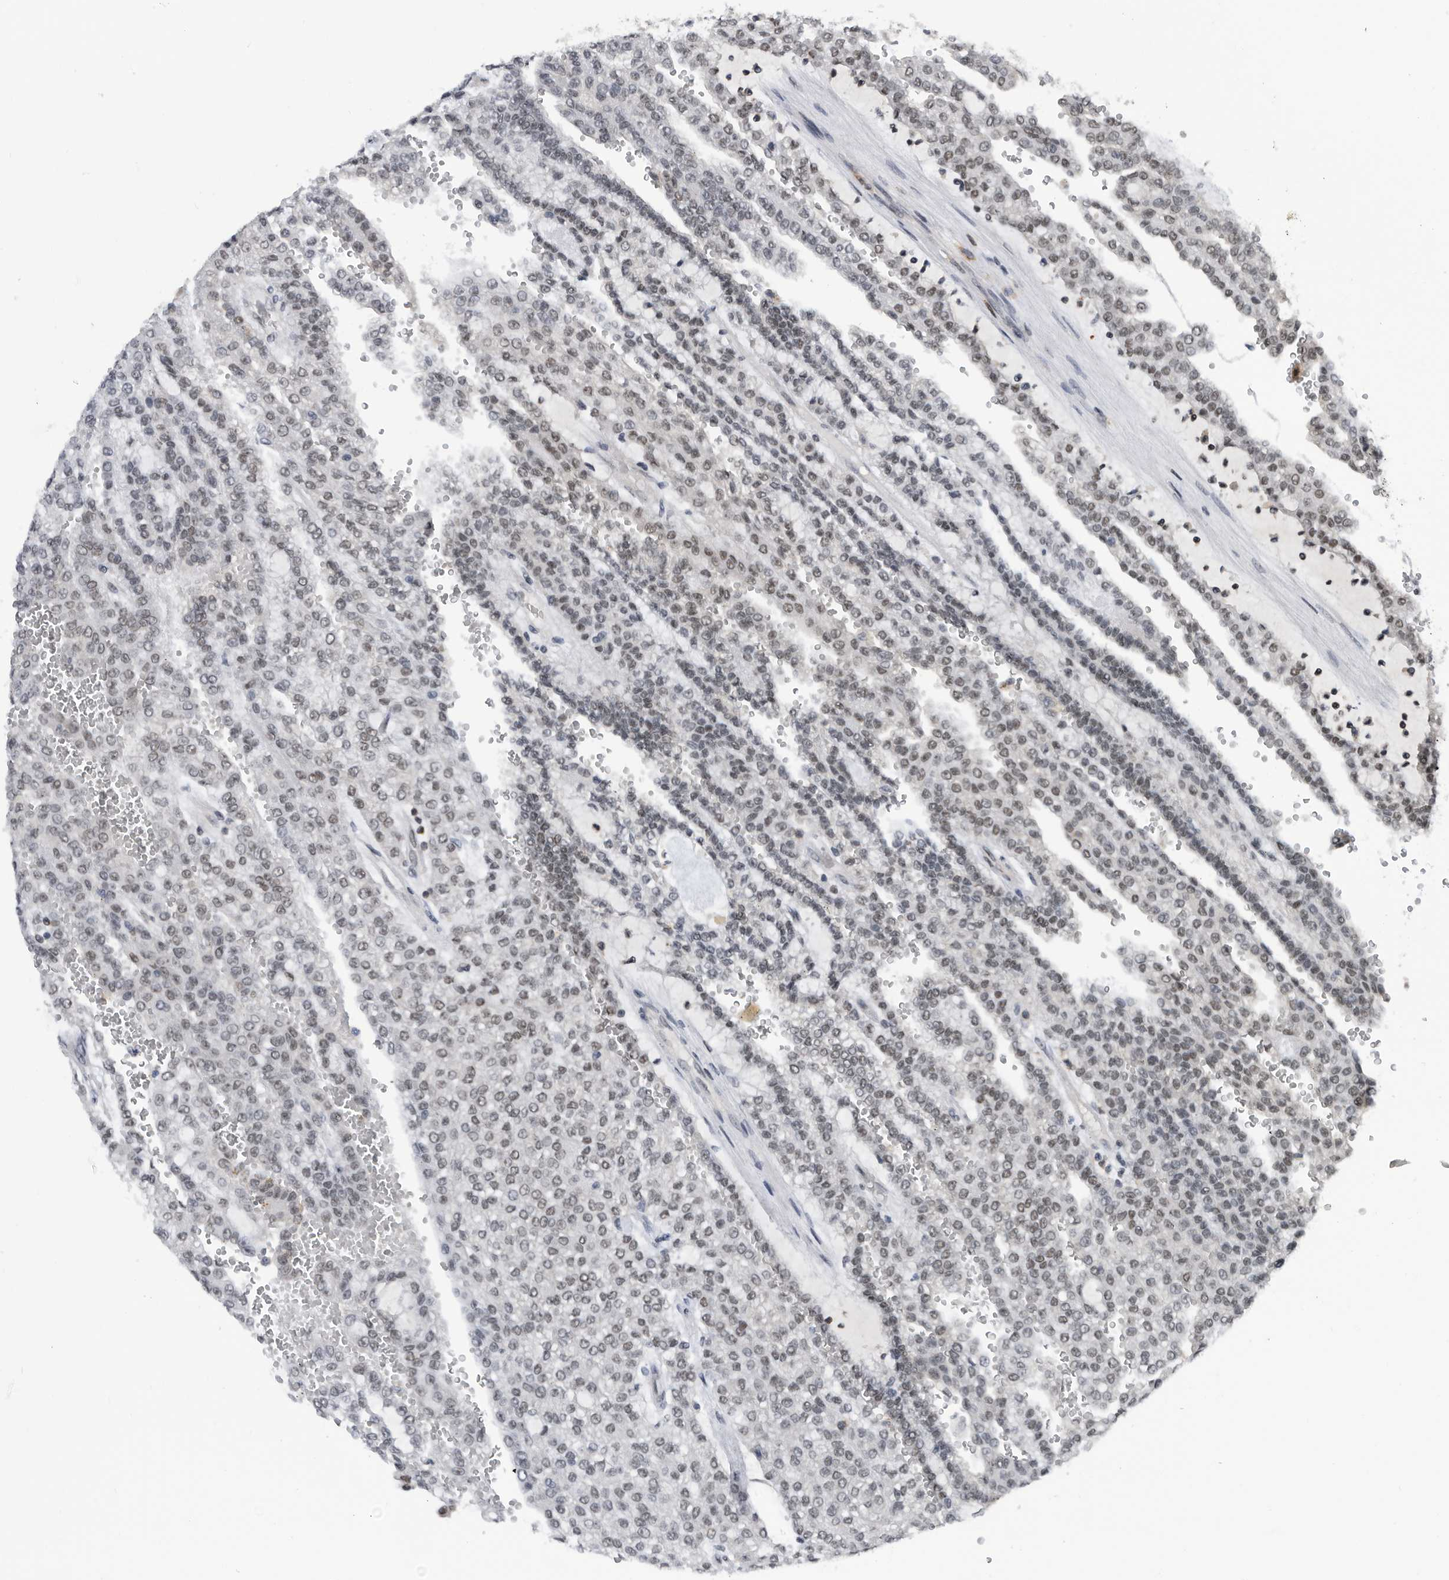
{"staining": {"intensity": "weak", "quantity": "25%-75%", "location": "nuclear"}, "tissue": "renal cancer", "cell_type": "Tumor cells", "image_type": "cancer", "snomed": [{"axis": "morphology", "description": "Adenocarcinoma, NOS"}, {"axis": "topography", "description": "Kidney"}], "caption": "IHC (DAB) staining of human renal adenocarcinoma shows weak nuclear protein positivity in approximately 25%-75% of tumor cells.", "gene": "ZNF260", "patient": {"sex": "male", "age": 63}}